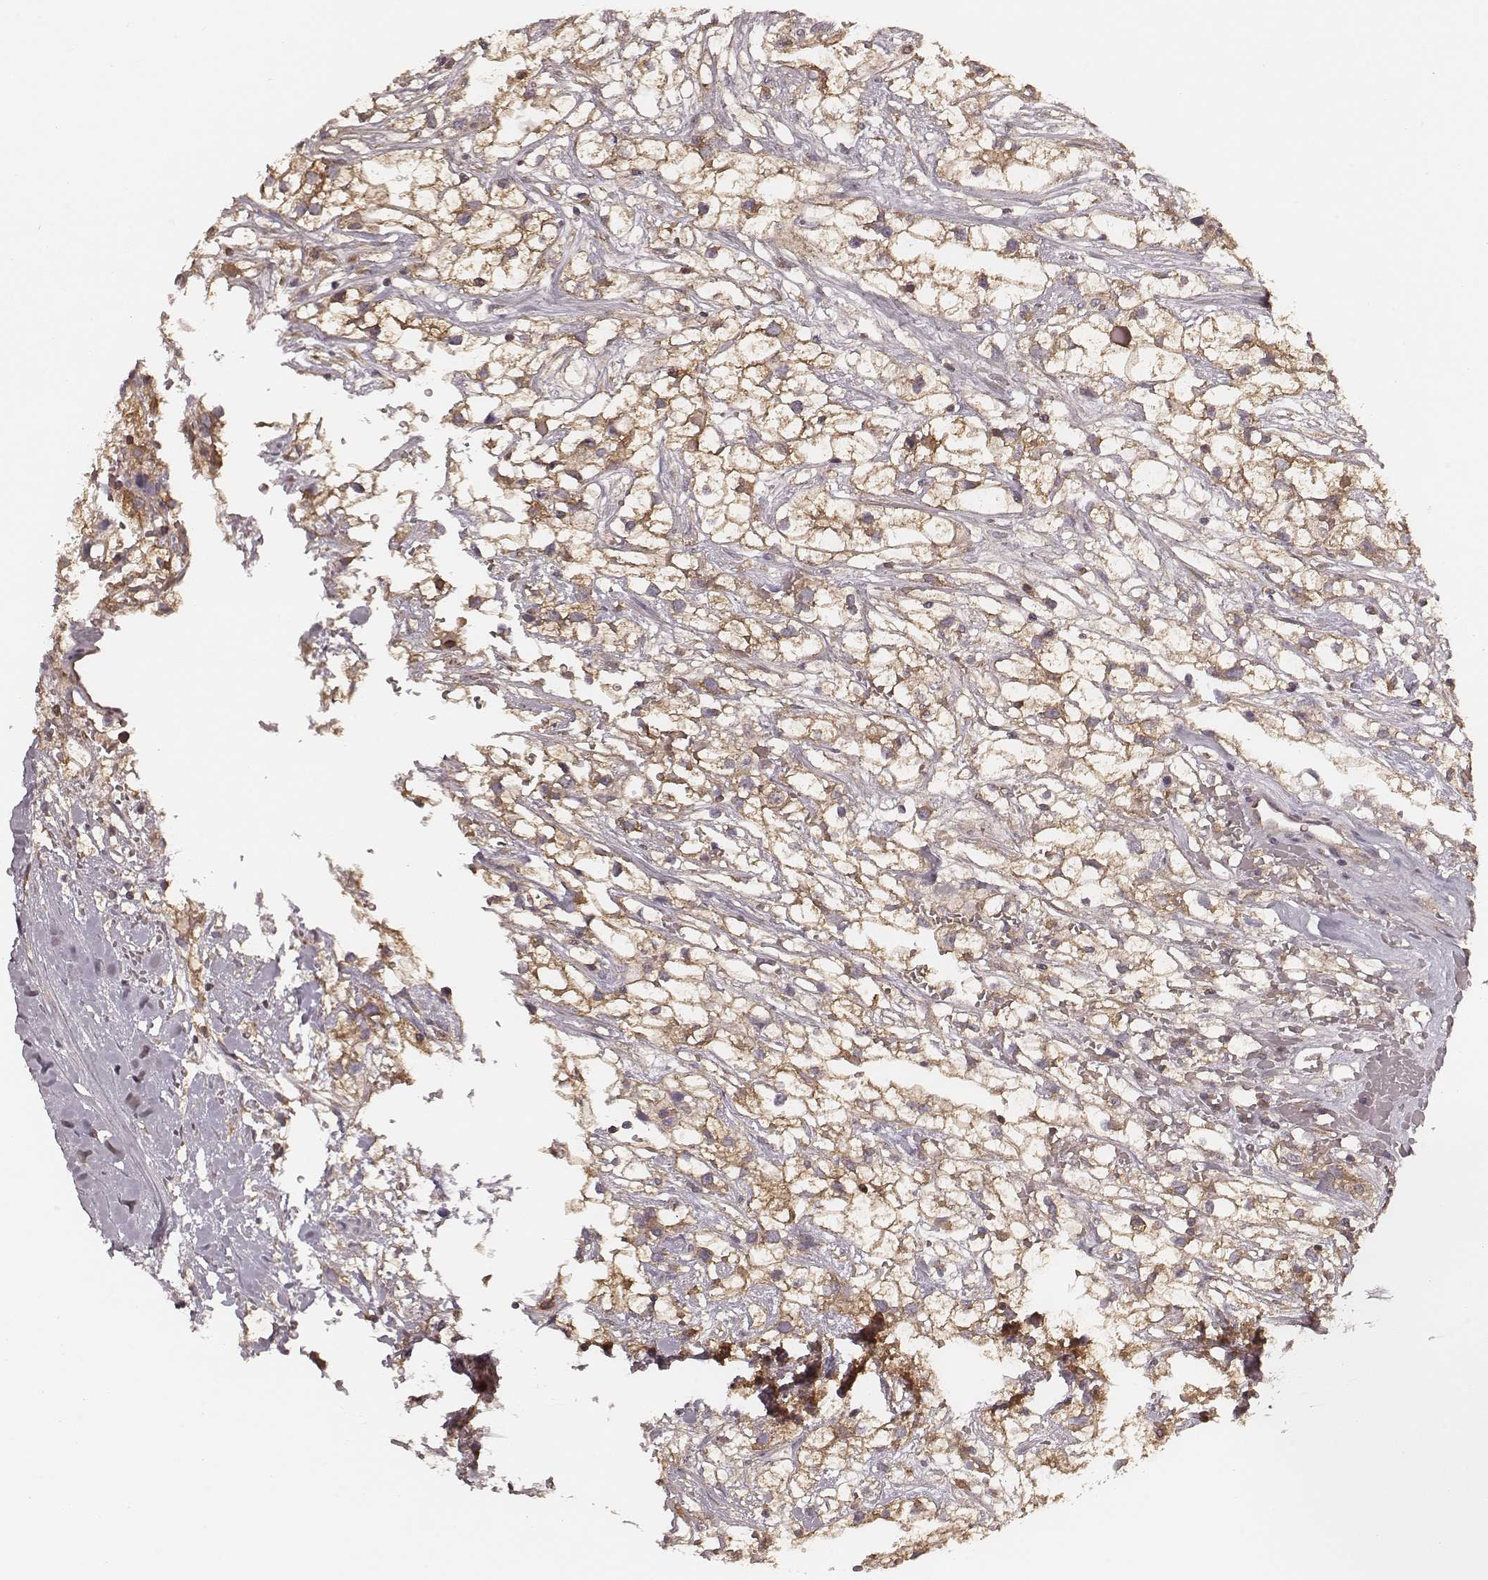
{"staining": {"intensity": "weak", "quantity": ">75%", "location": "cytoplasmic/membranous"}, "tissue": "renal cancer", "cell_type": "Tumor cells", "image_type": "cancer", "snomed": [{"axis": "morphology", "description": "Adenocarcinoma, NOS"}, {"axis": "topography", "description": "Kidney"}], "caption": "A brown stain labels weak cytoplasmic/membranous staining of a protein in human renal cancer tumor cells.", "gene": "CARS1", "patient": {"sex": "male", "age": 59}}